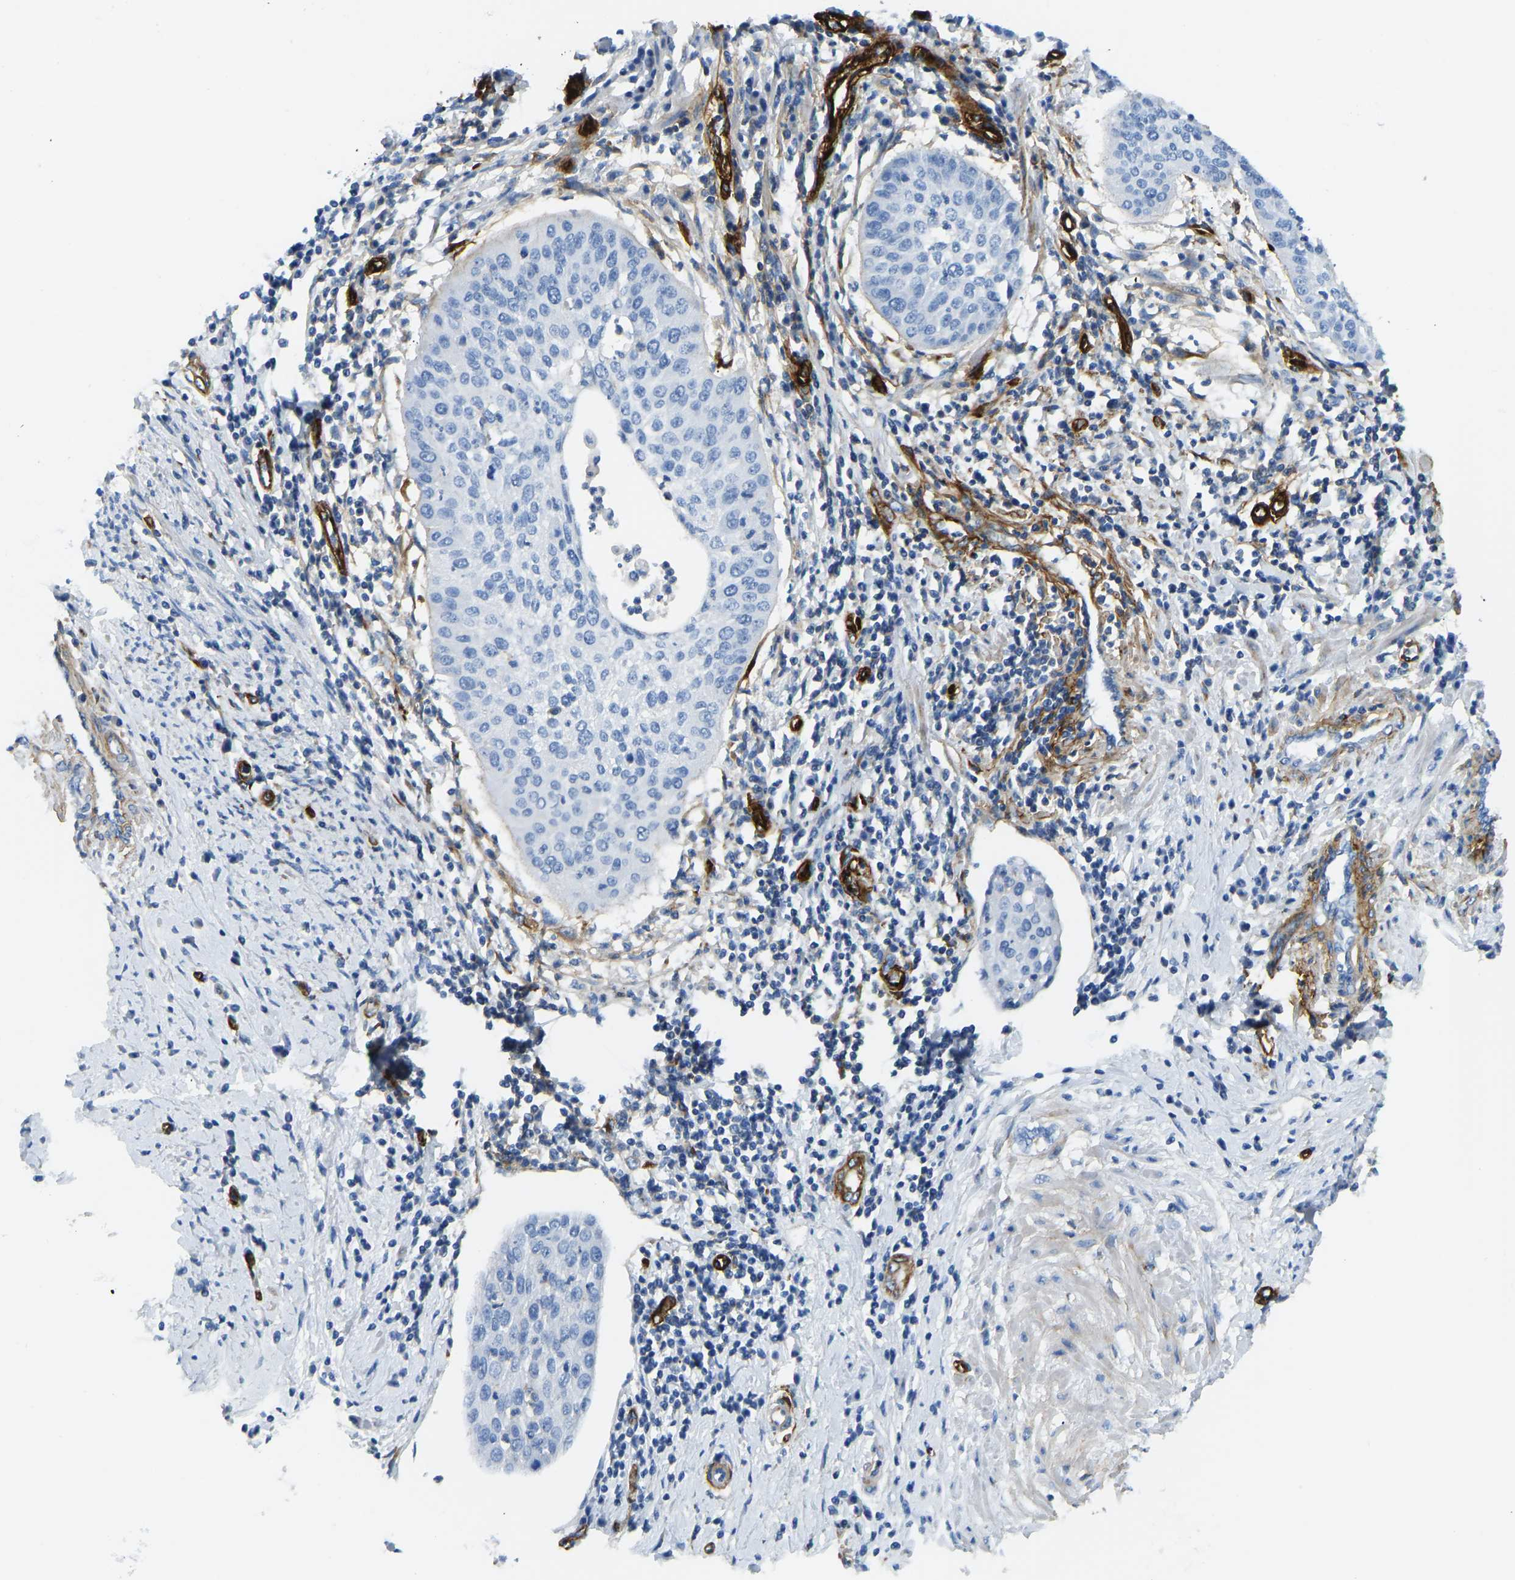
{"staining": {"intensity": "negative", "quantity": "none", "location": "none"}, "tissue": "cervical cancer", "cell_type": "Tumor cells", "image_type": "cancer", "snomed": [{"axis": "morphology", "description": "Normal tissue, NOS"}, {"axis": "morphology", "description": "Squamous cell carcinoma, NOS"}, {"axis": "topography", "description": "Cervix"}], "caption": "Immunohistochemistry (IHC) image of neoplastic tissue: cervical cancer stained with DAB (3,3'-diaminobenzidine) reveals no significant protein expression in tumor cells.", "gene": "COL15A1", "patient": {"sex": "female", "age": 39}}